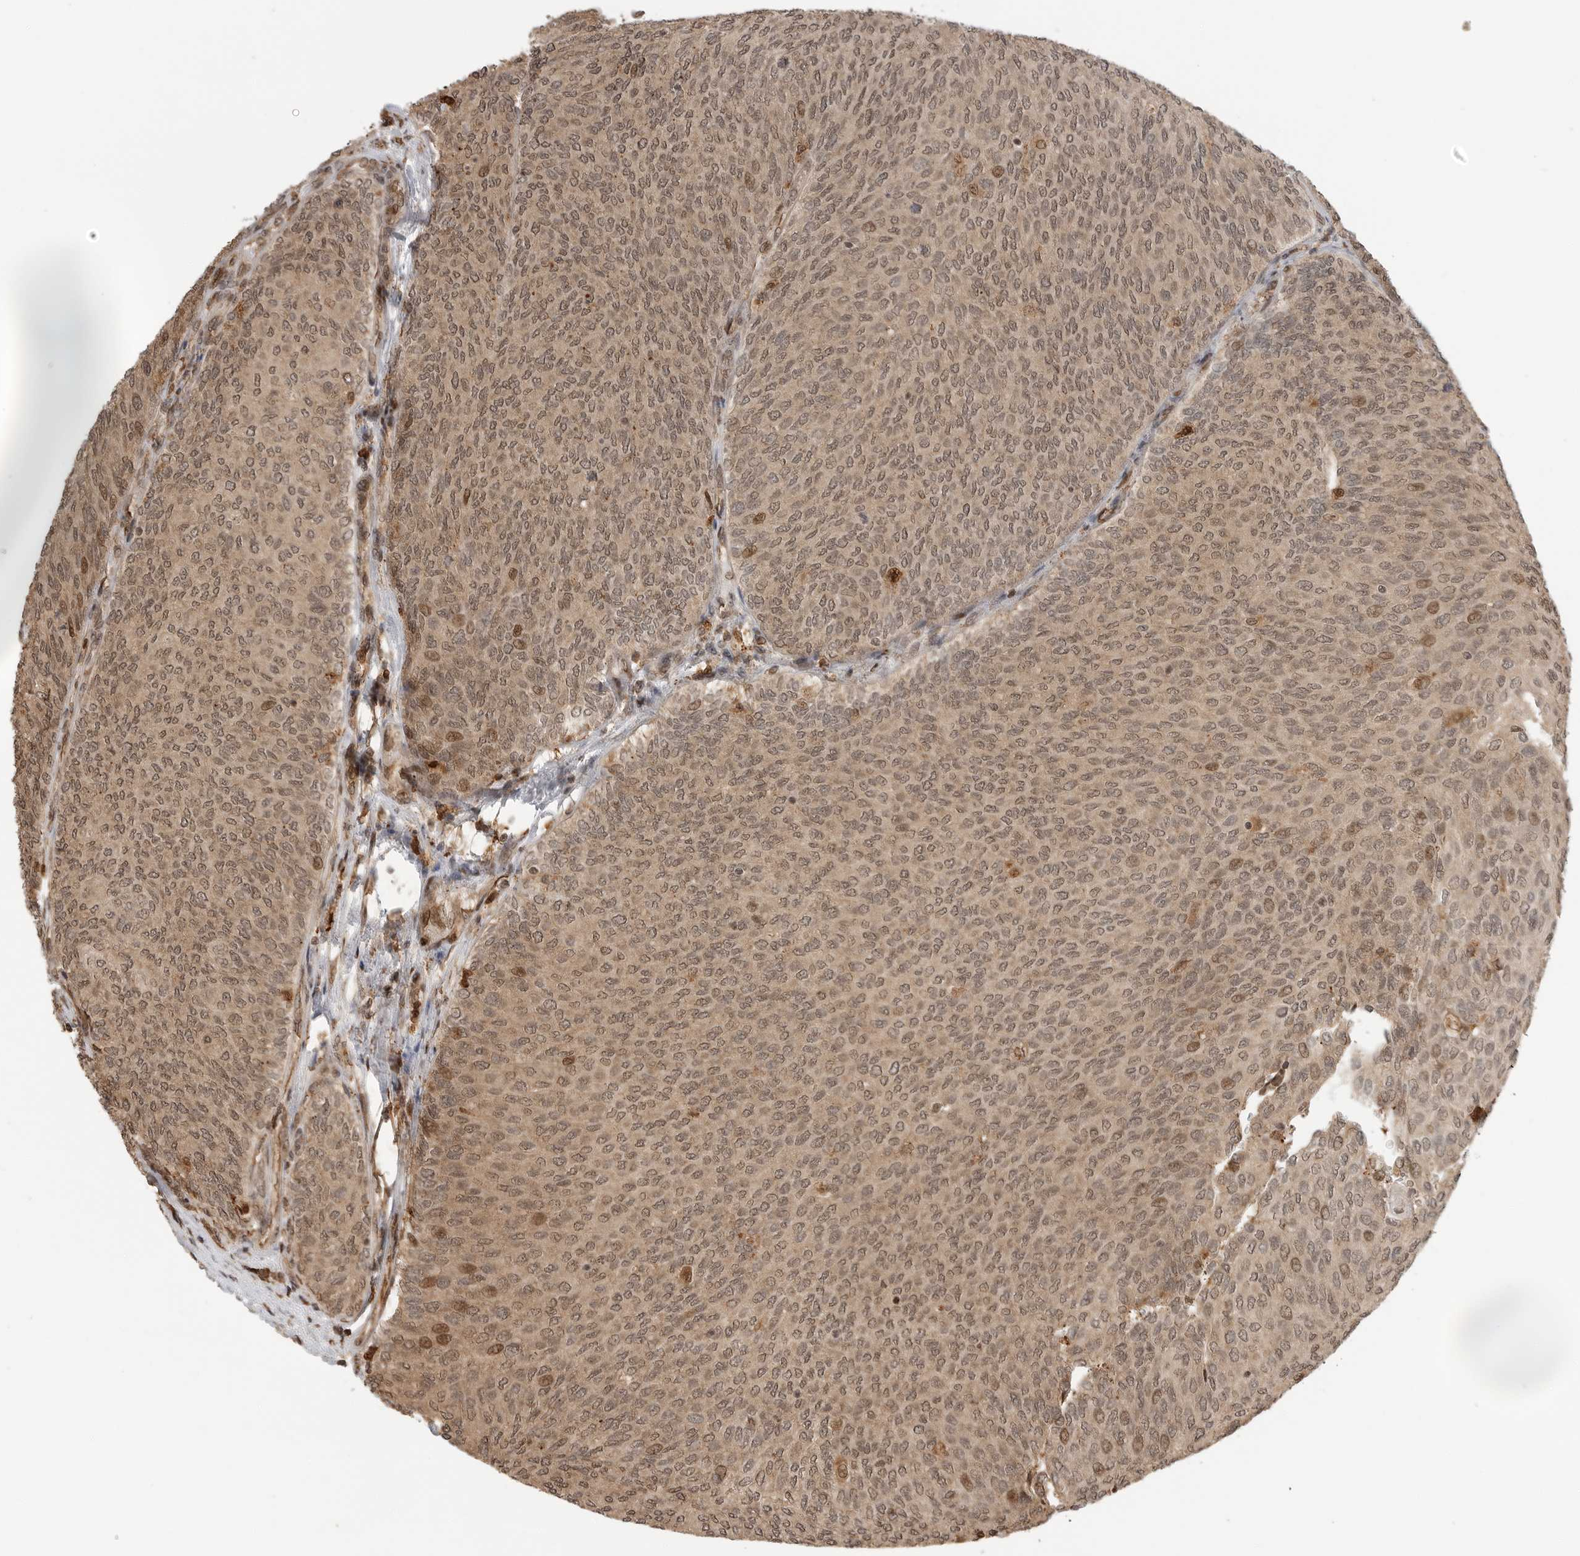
{"staining": {"intensity": "weak", "quantity": ">75%", "location": "cytoplasmic/membranous,nuclear"}, "tissue": "urothelial cancer", "cell_type": "Tumor cells", "image_type": "cancer", "snomed": [{"axis": "morphology", "description": "Urothelial carcinoma, Low grade"}, {"axis": "topography", "description": "Urinary bladder"}], "caption": "This is a histology image of immunohistochemistry staining of urothelial cancer, which shows weak positivity in the cytoplasmic/membranous and nuclear of tumor cells.", "gene": "BMP2K", "patient": {"sex": "female", "age": 79}}